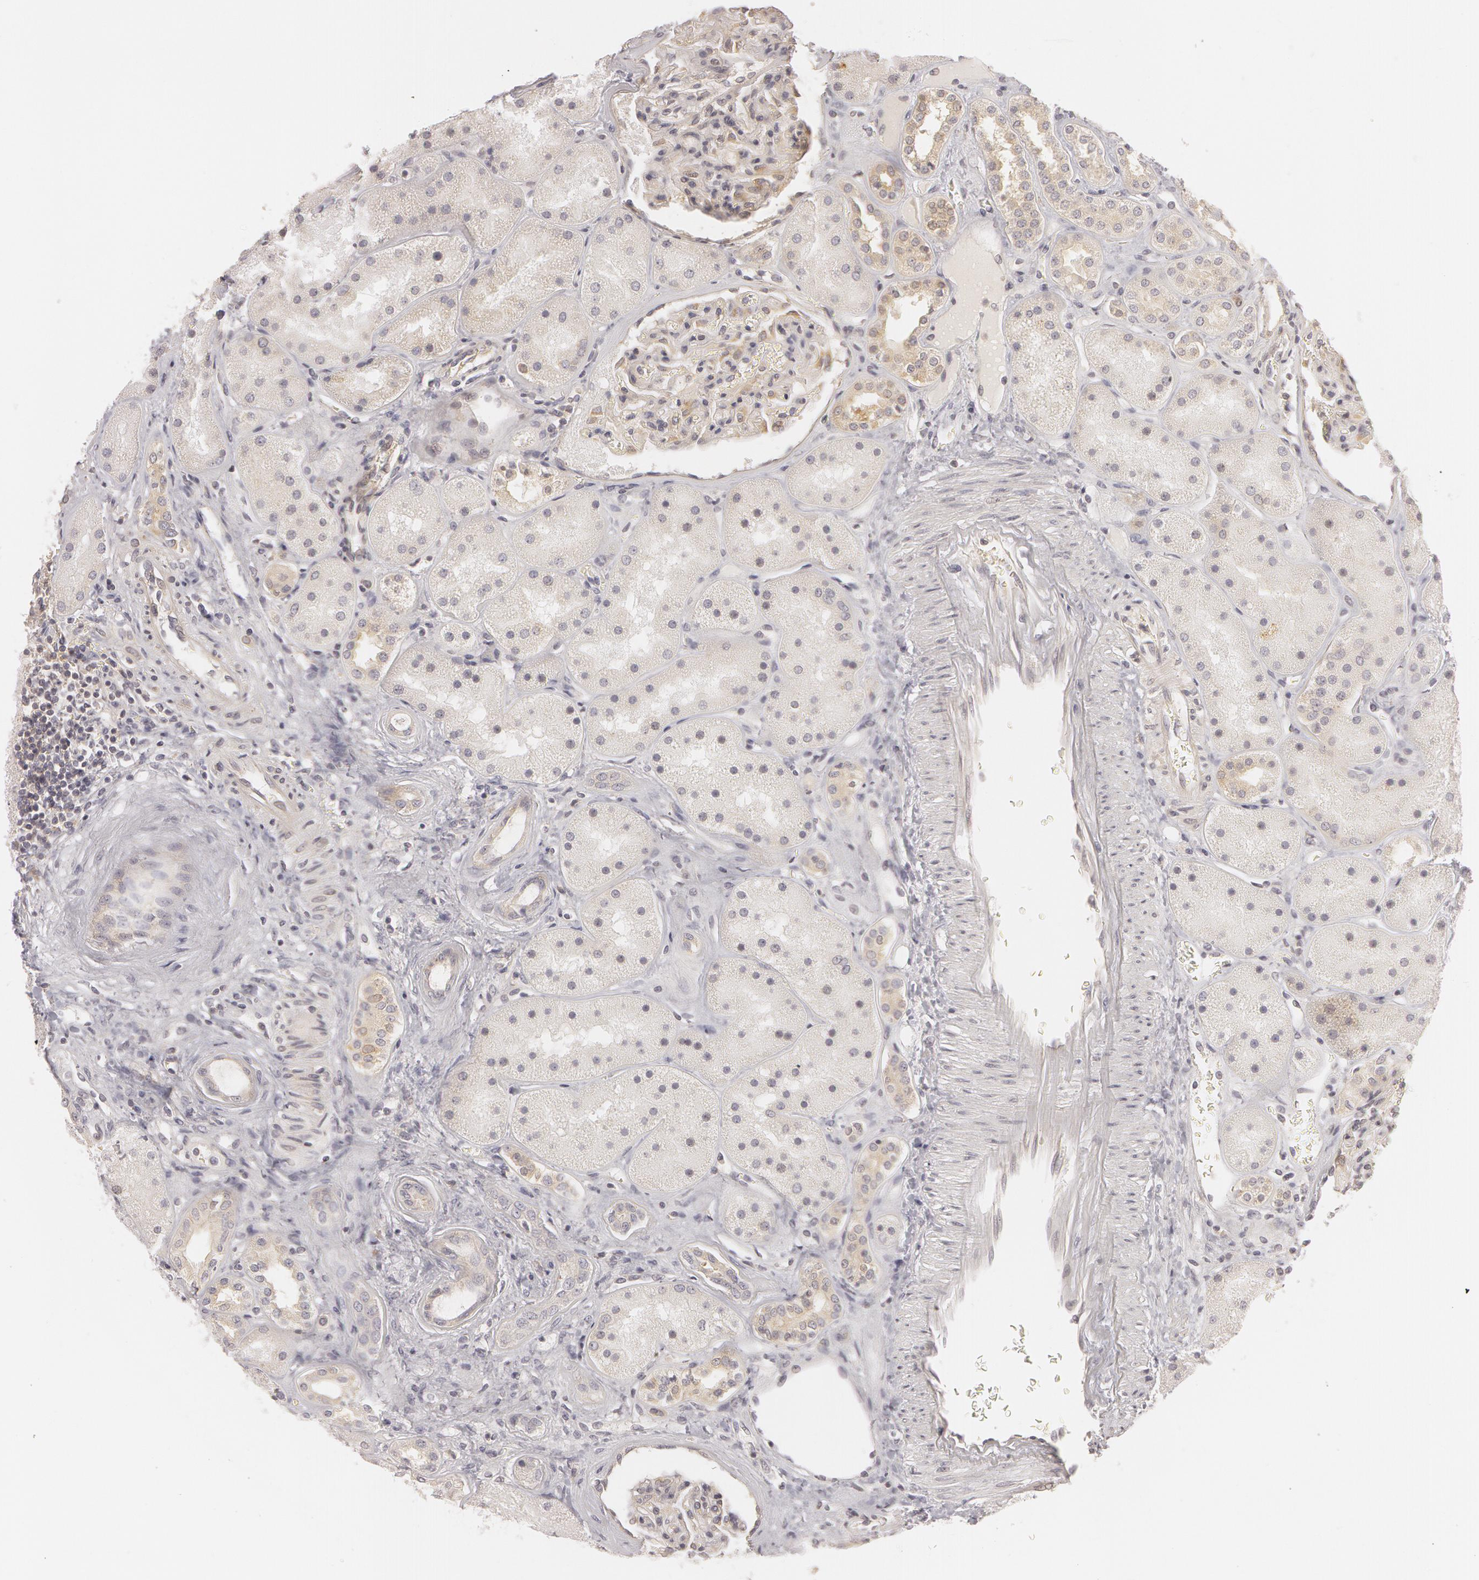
{"staining": {"intensity": "negative", "quantity": "none", "location": "none"}, "tissue": "kidney", "cell_type": "Cells in glomeruli", "image_type": "normal", "snomed": [{"axis": "morphology", "description": "Normal tissue, NOS"}, {"axis": "topography", "description": "Kidney"}], "caption": "Image shows no protein expression in cells in glomeruli of unremarkable kidney. (DAB IHC with hematoxylin counter stain).", "gene": "RALGAPA1", "patient": {"sex": "male", "age": 28}}